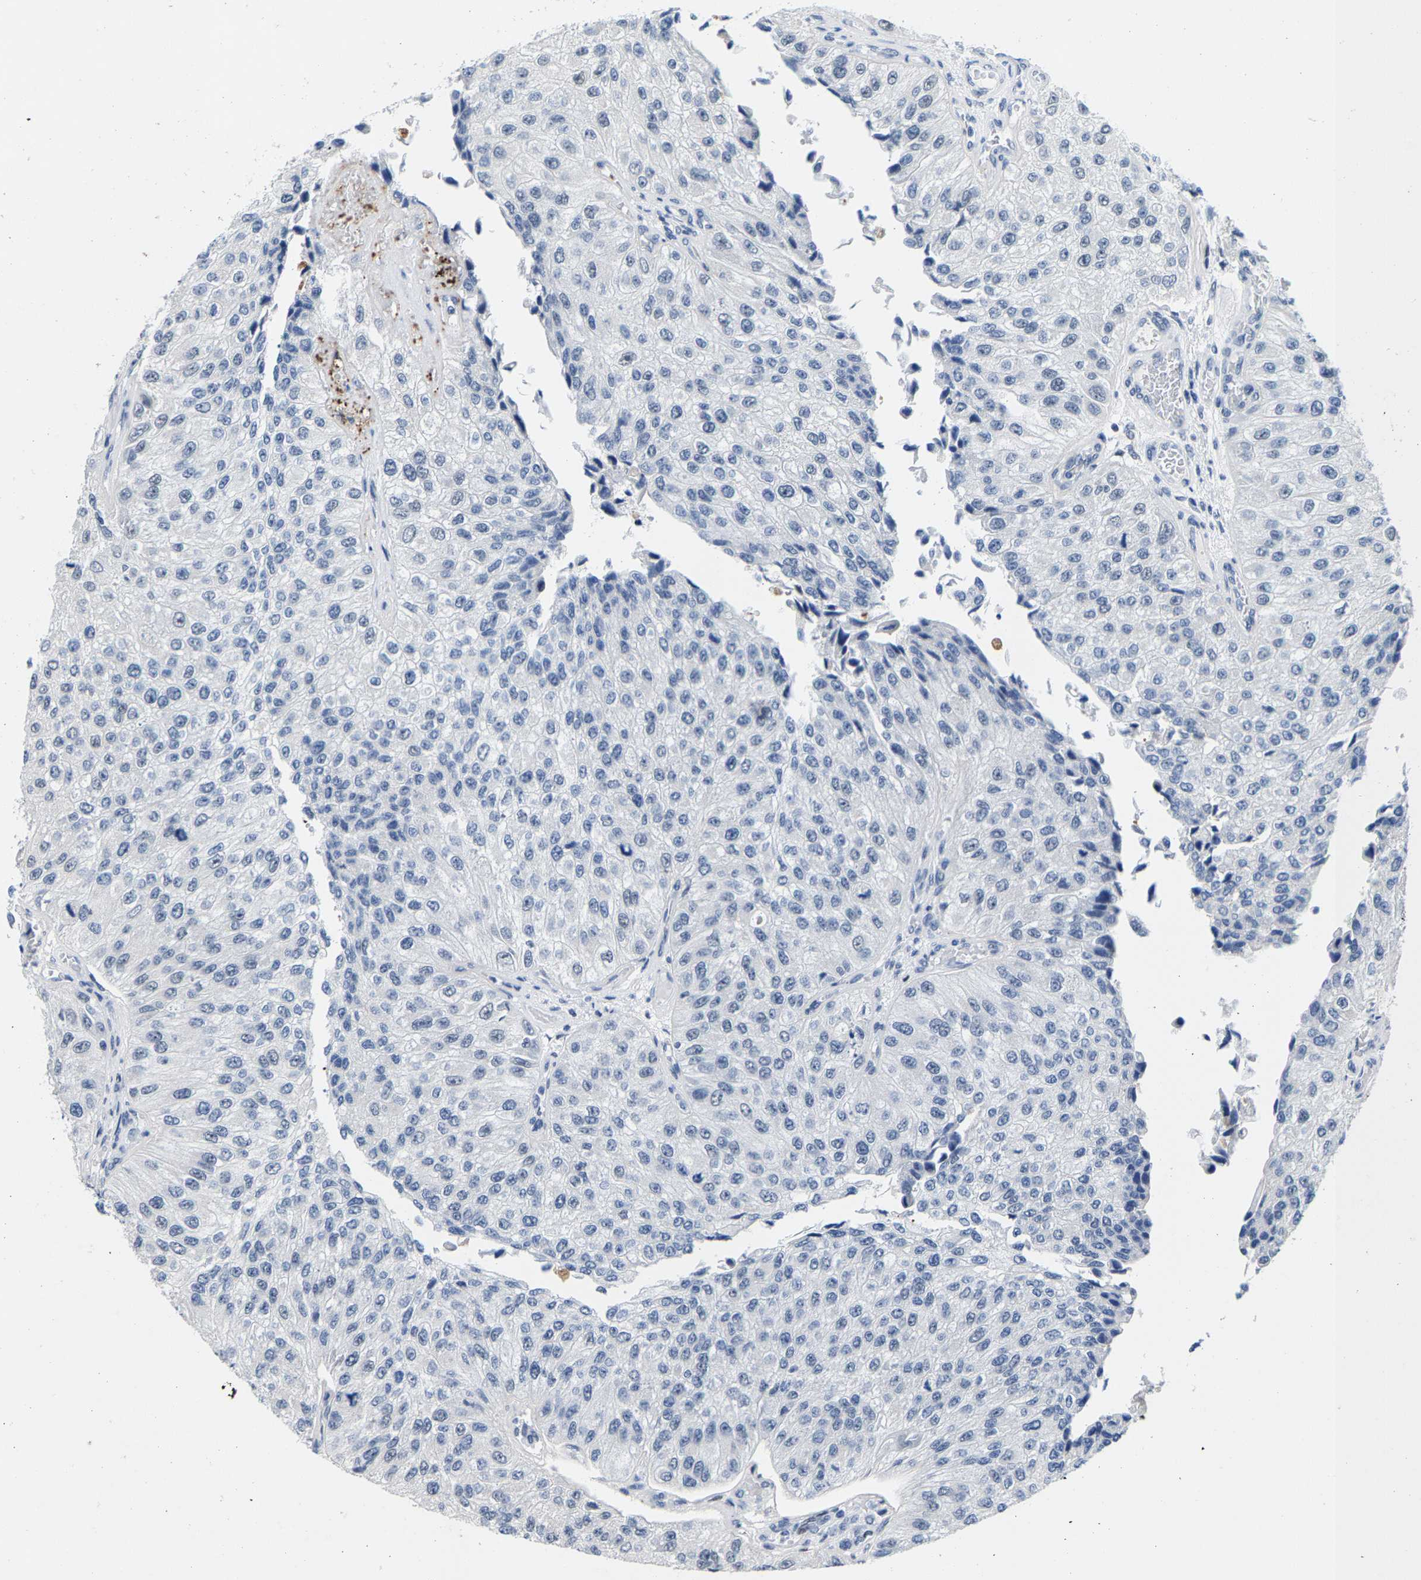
{"staining": {"intensity": "weak", "quantity": "<25%", "location": "nuclear"}, "tissue": "urothelial cancer", "cell_type": "Tumor cells", "image_type": "cancer", "snomed": [{"axis": "morphology", "description": "Urothelial carcinoma, High grade"}, {"axis": "topography", "description": "Kidney"}, {"axis": "topography", "description": "Urinary bladder"}], "caption": "High magnification brightfield microscopy of urothelial cancer stained with DAB (brown) and counterstained with hematoxylin (blue): tumor cells show no significant expression.", "gene": "SETD1B", "patient": {"sex": "male", "age": 77}}